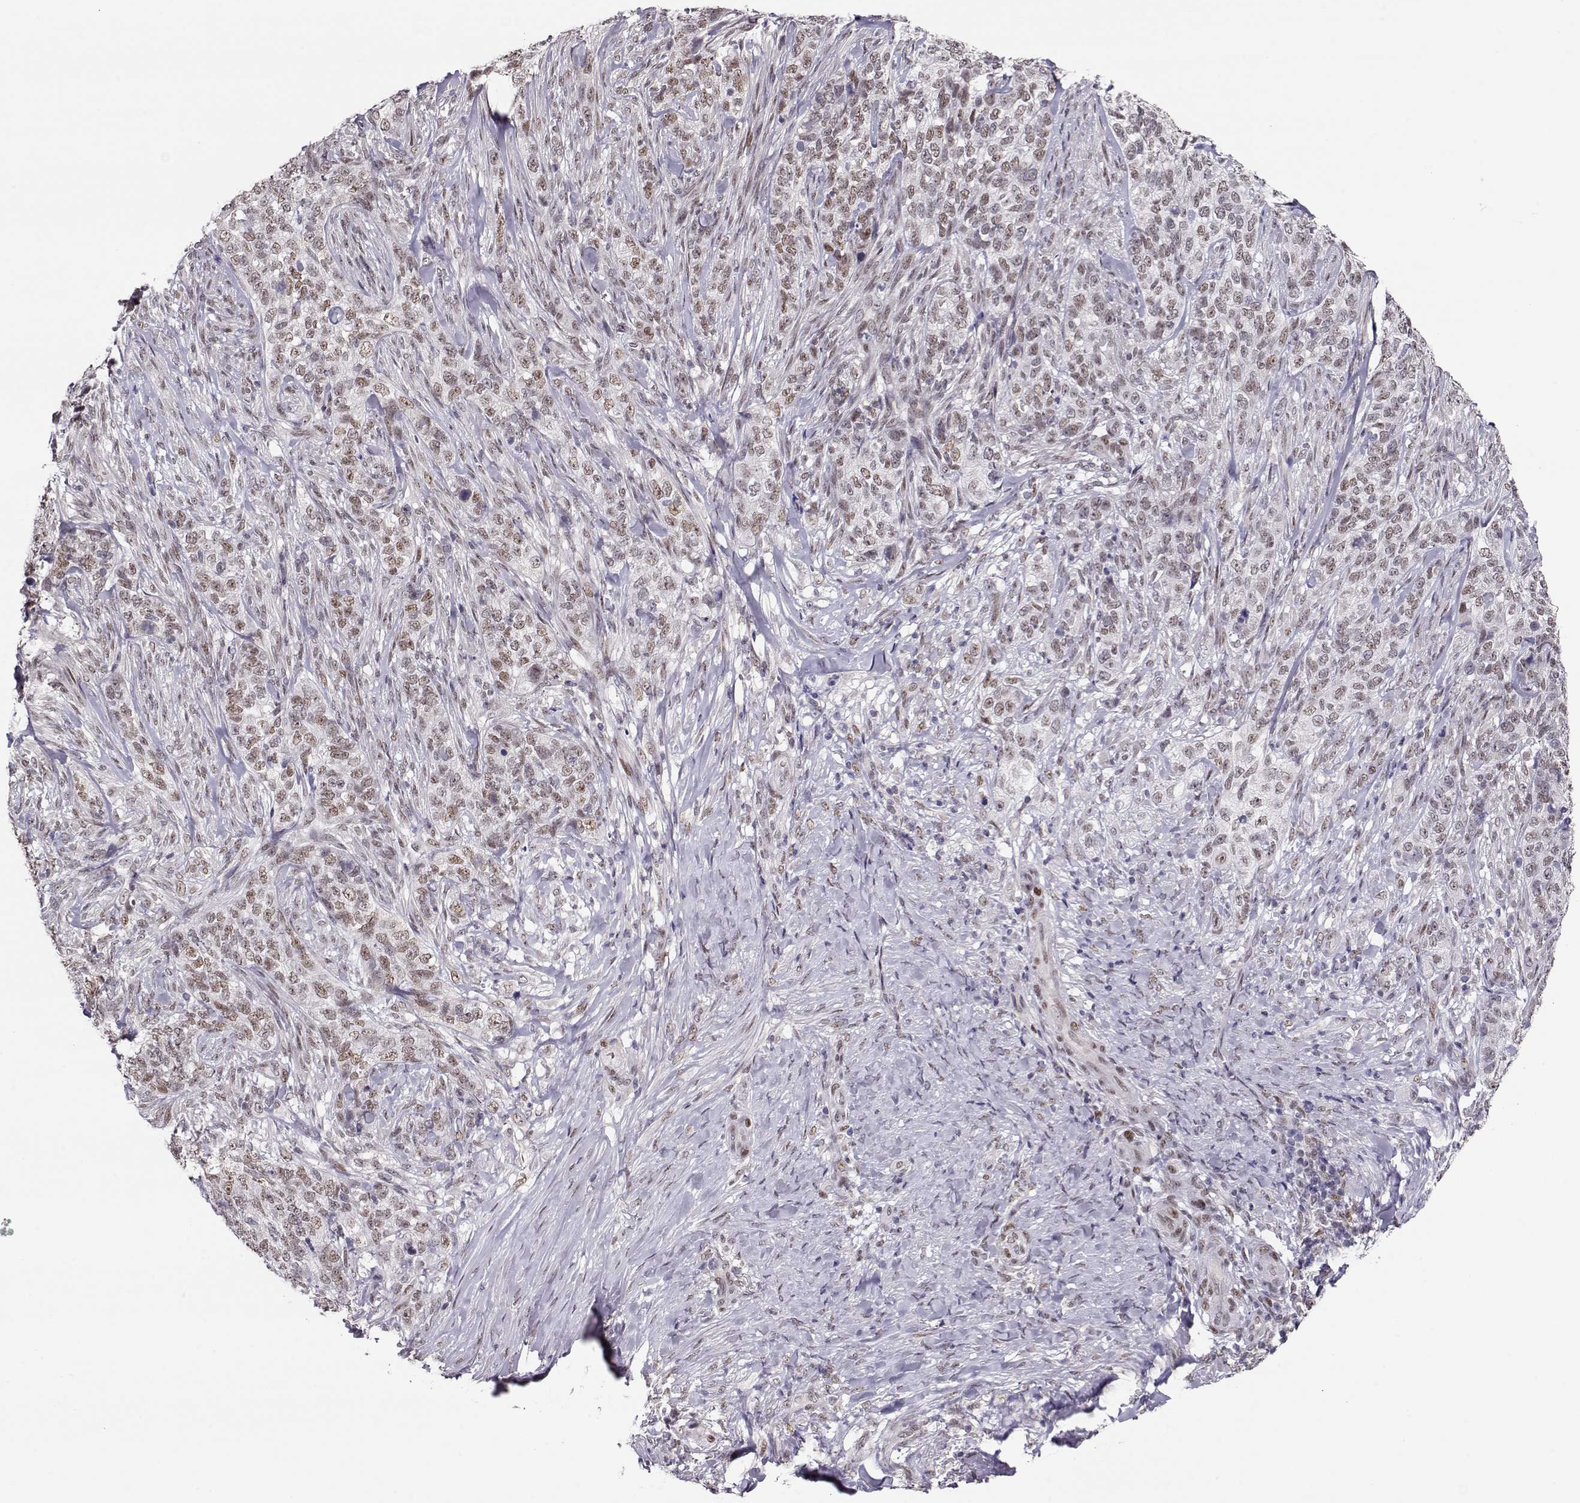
{"staining": {"intensity": "weak", "quantity": ">75%", "location": "nuclear"}, "tissue": "skin cancer", "cell_type": "Tumor cells", "image_type": "cancer", "snomed": [{"axis": "morphology", "description": "Basal cell carcinoma"}, {"axis": "topography", "description": "Skin"}], "caption": "Weak nuclear positivity for a protein is identified in approximately >75% of tumor cells of basal cell carcinoma (skin) using IHC.", "gene": "POLI", "patient": {"sex": "female", "age": 69}}